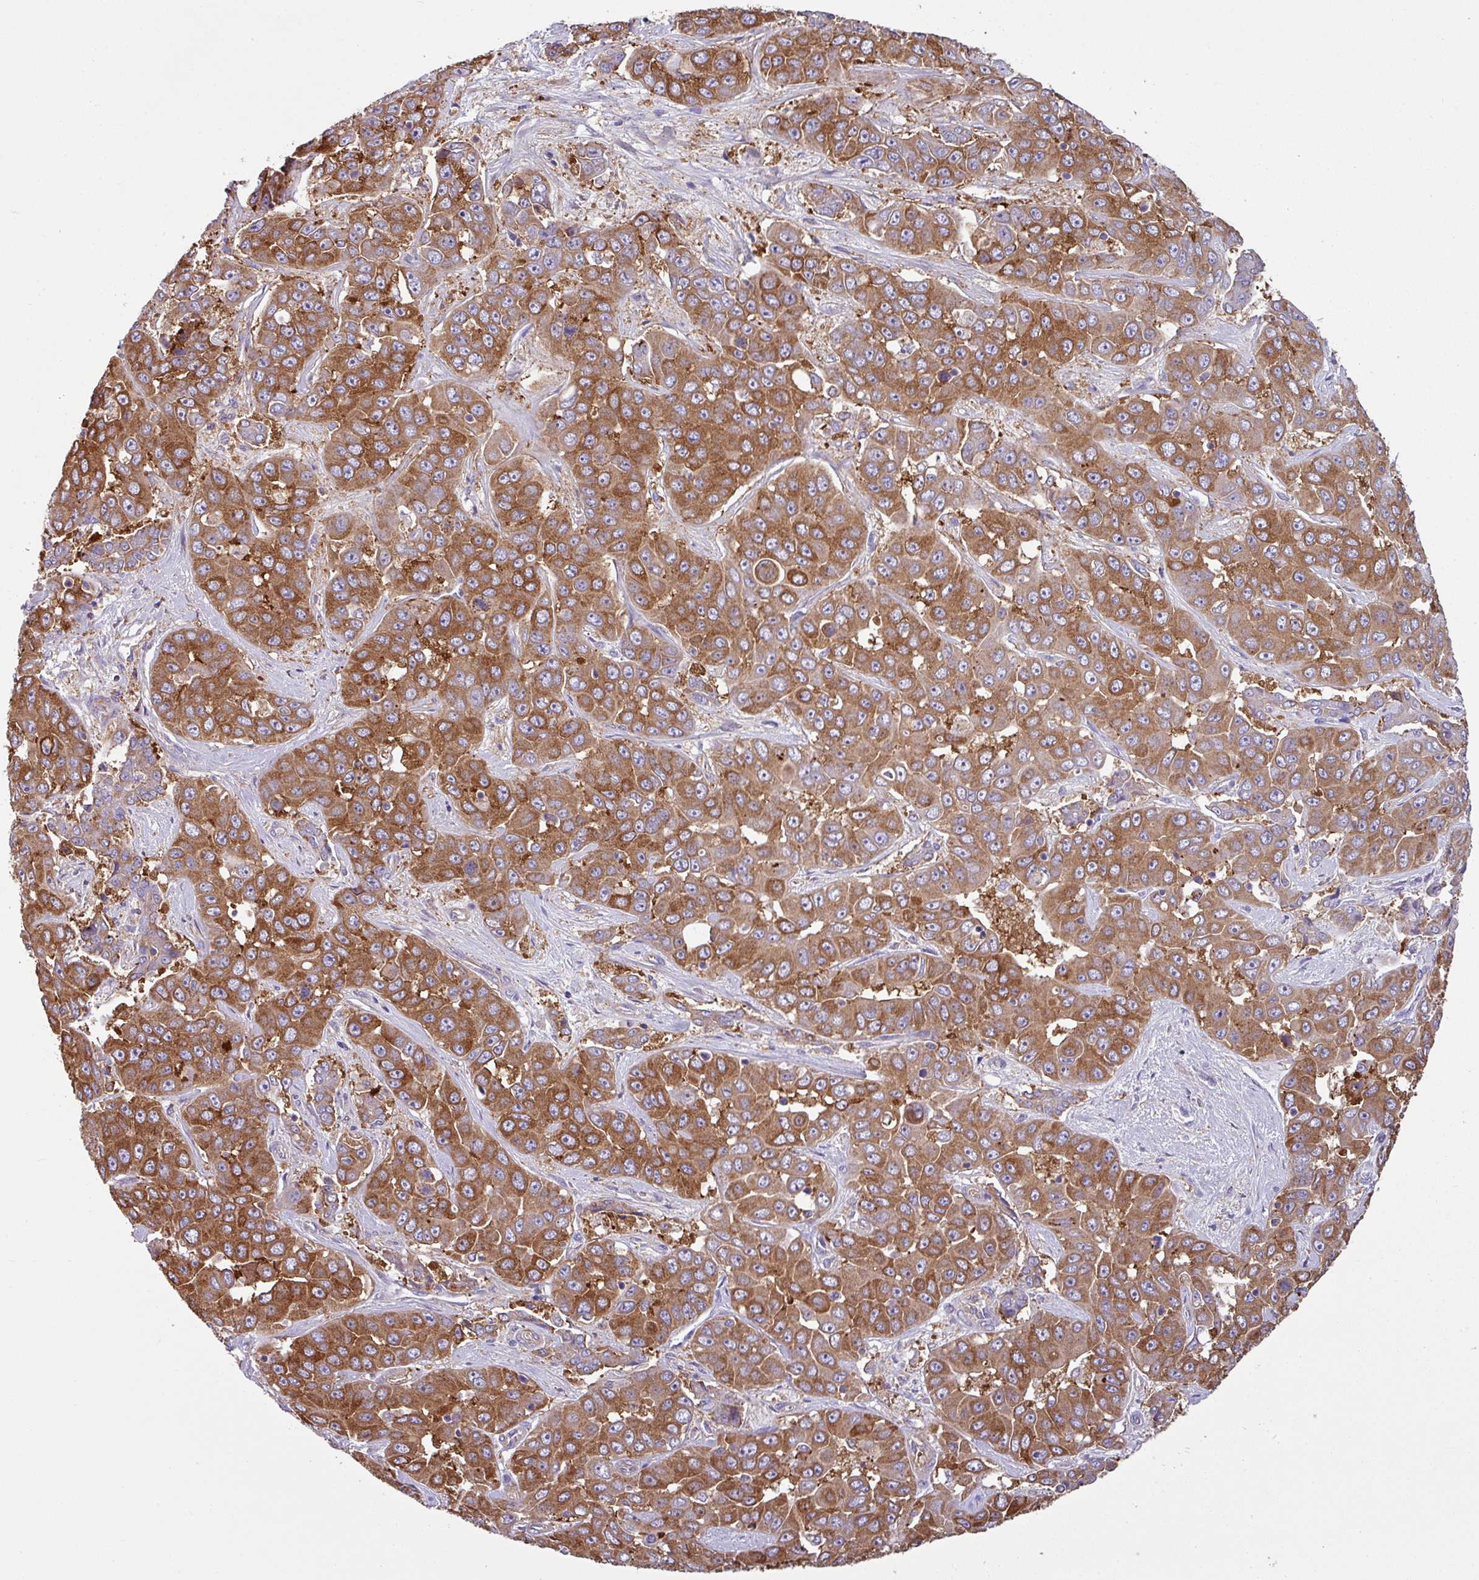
{"staining": {"intensity": "moderate", "quantity": ">75%", "location": "cytoplasmic/membranous"}, "tissue": "liver cancer", "cell_type": "Tumor cells", "image_type": "cancer", "snomed": [{"axis": "morphology", "description": "Cholangiocarcinoma"}, {"axis": "topography", "description": "Liver"}], "caption": "Immunohistochemistry (IHC) (DAB) staining of human liver cancer (cholangiocarcinoma) reveals moderate cytoplasmic/membranous protein expression in about >75% of tumor cells. (DAB IHC with brightfield microscopy, high magnification).", "gene": "XNDC1N", "patient": {"sex": "female", "age": 52}}